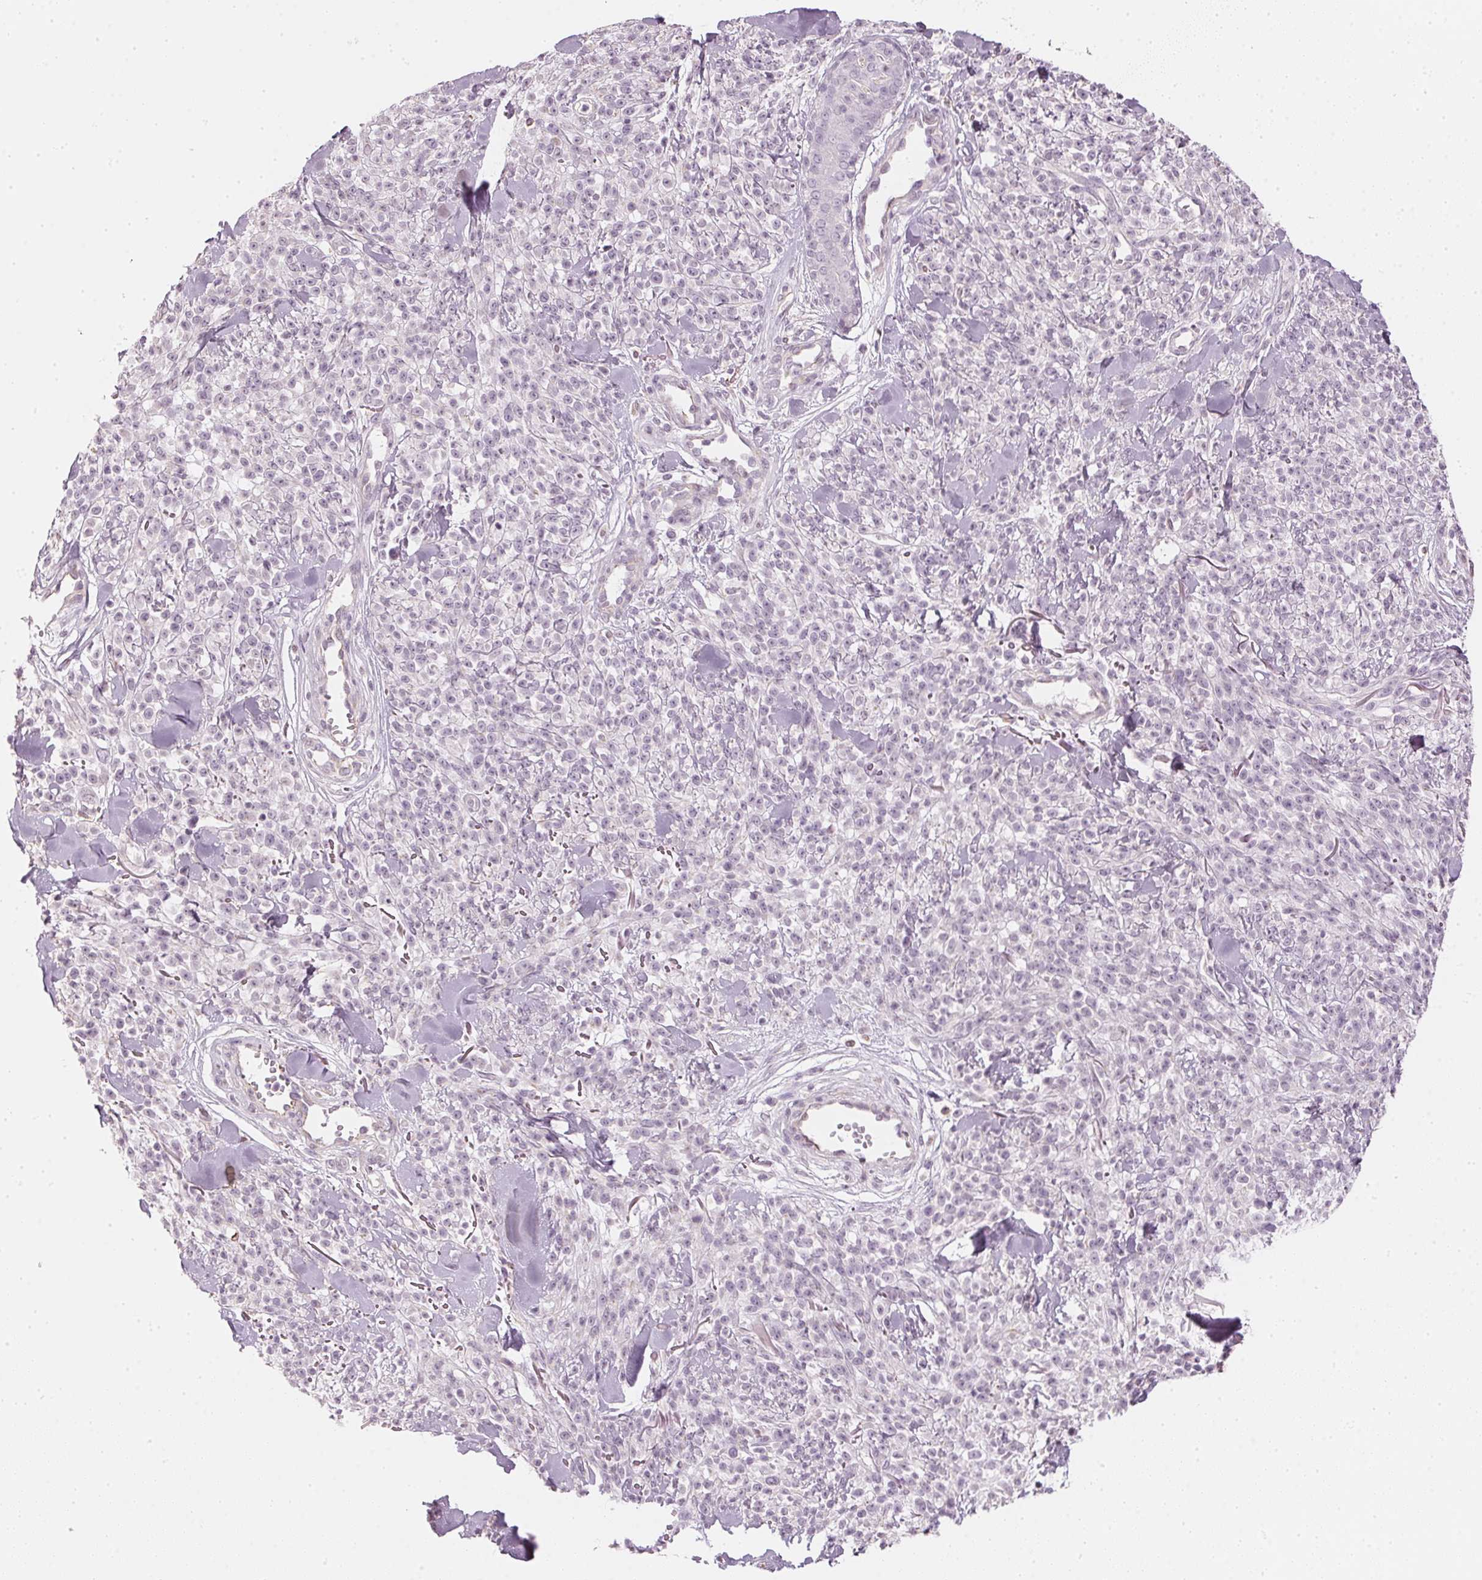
{"staining": {"intensity": "negative", "quantity": "none", "location": "none"}, "tissue": "melanoma", "cell_type": "Tumor cells", "image_type": "cancer", "snomed": [{"axis": "morphology", "description": "Malignant melanoma, NOS"}, {"axis": "topography", "description": "Skin"}, {"axis": "topography", "description": "Skin of trunk"}], "caption": "A histopathology image of melanoma stained for a protein exhibits no brown staining in tumor cells.", "gene": "APLP1", "patient": {"sex": "male", "age": 74}}